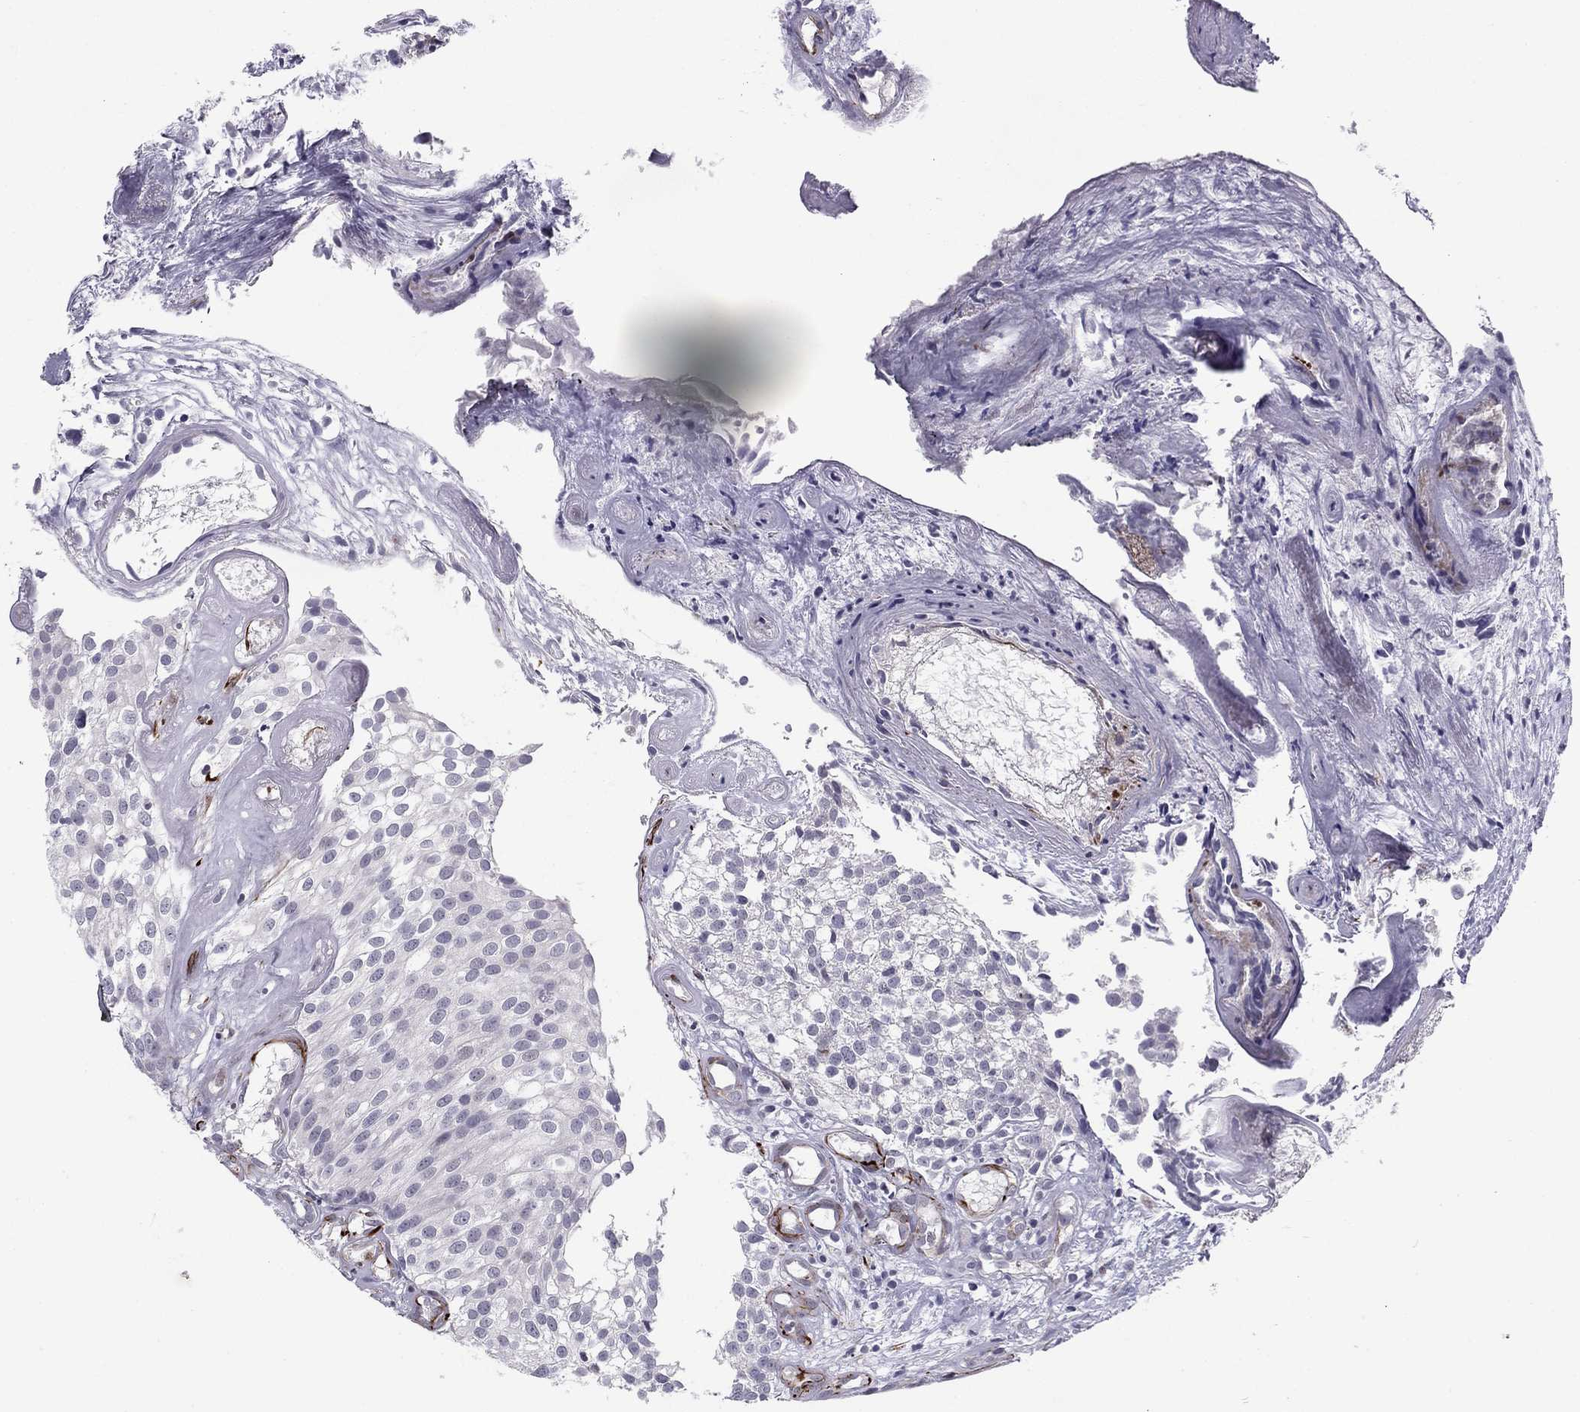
{"staining": {"intensity": "negative", "quantity": "none", "location": "none"}, "tissue": "urothelial cancer", "cell_type": "Tumor cells", "image_type": "cancer", "snomed": [{"axis": "morphology", "description": "Urothelial carcinoma, High grade"}, {"axis": "topography", "description": "Urinary bladder"}], "caption": "There is no significant positivity in tumor cells of urothelial cancer. Nuclei are stained in blue.", "gene": "ANKS4B", "patient": {"sex": "female", "age": 79}}